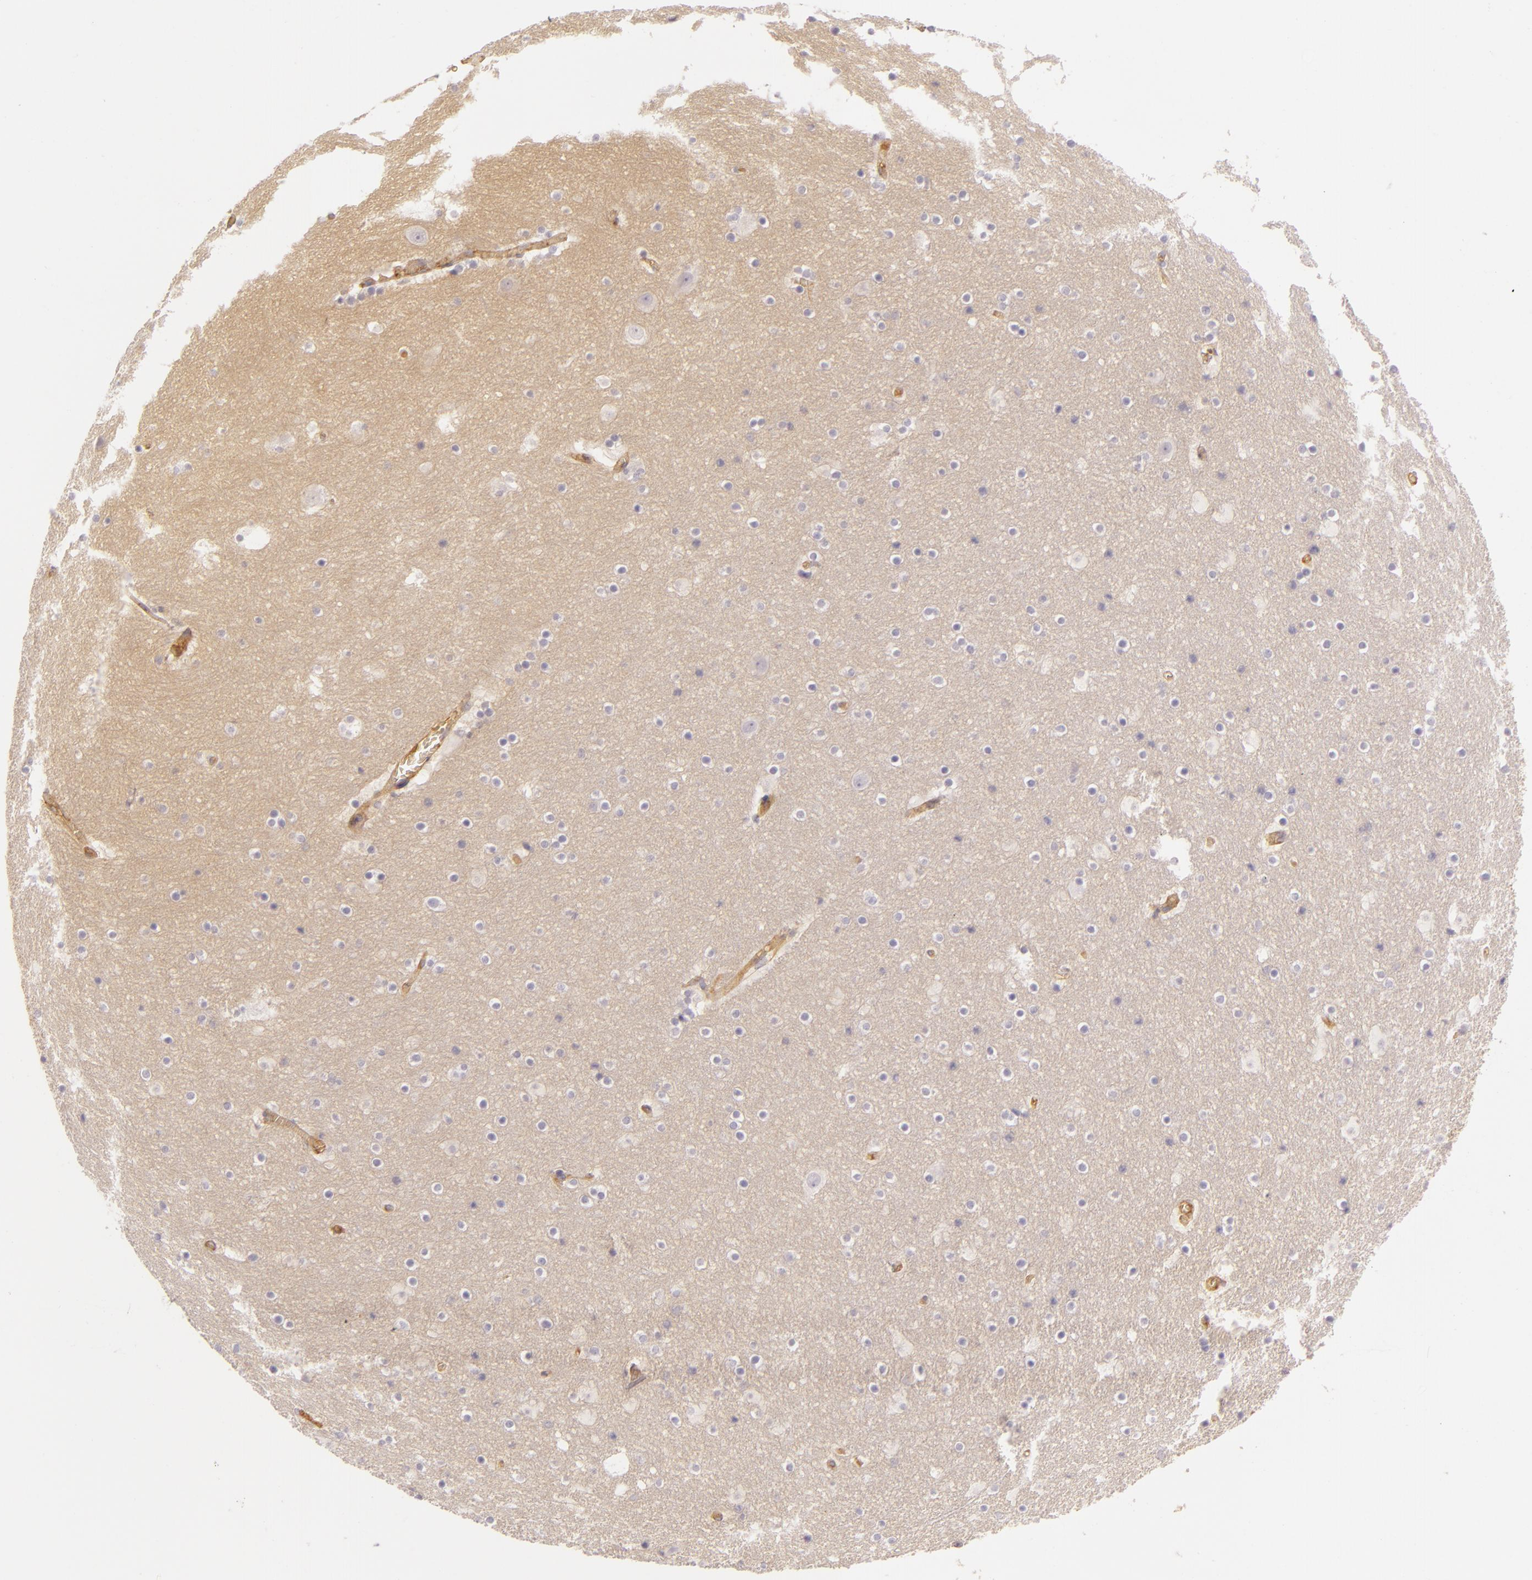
{"staining": {"intensity": "negative", "quantity": "none", "location": "none"}, "tissue": "hippocampus", "cell_type": "Glial cells", "image_type": "normal", "snomed": [{"axis": "morphology", "description": "Normal tissue, NOS"}, {"axis": "topography", "description": "Hippocampus"}], "caption": "High power microscopy photomicrograph of an immunohistochemistry (IHC) image of normal hippocampus, revealing no significant positivity in glial cells. (Brightfield microscopy of DAB immunohistochemistry (IHC) at high magnification).", "gene": "CD59", "patient": {"sex": "male", "age": 45}}